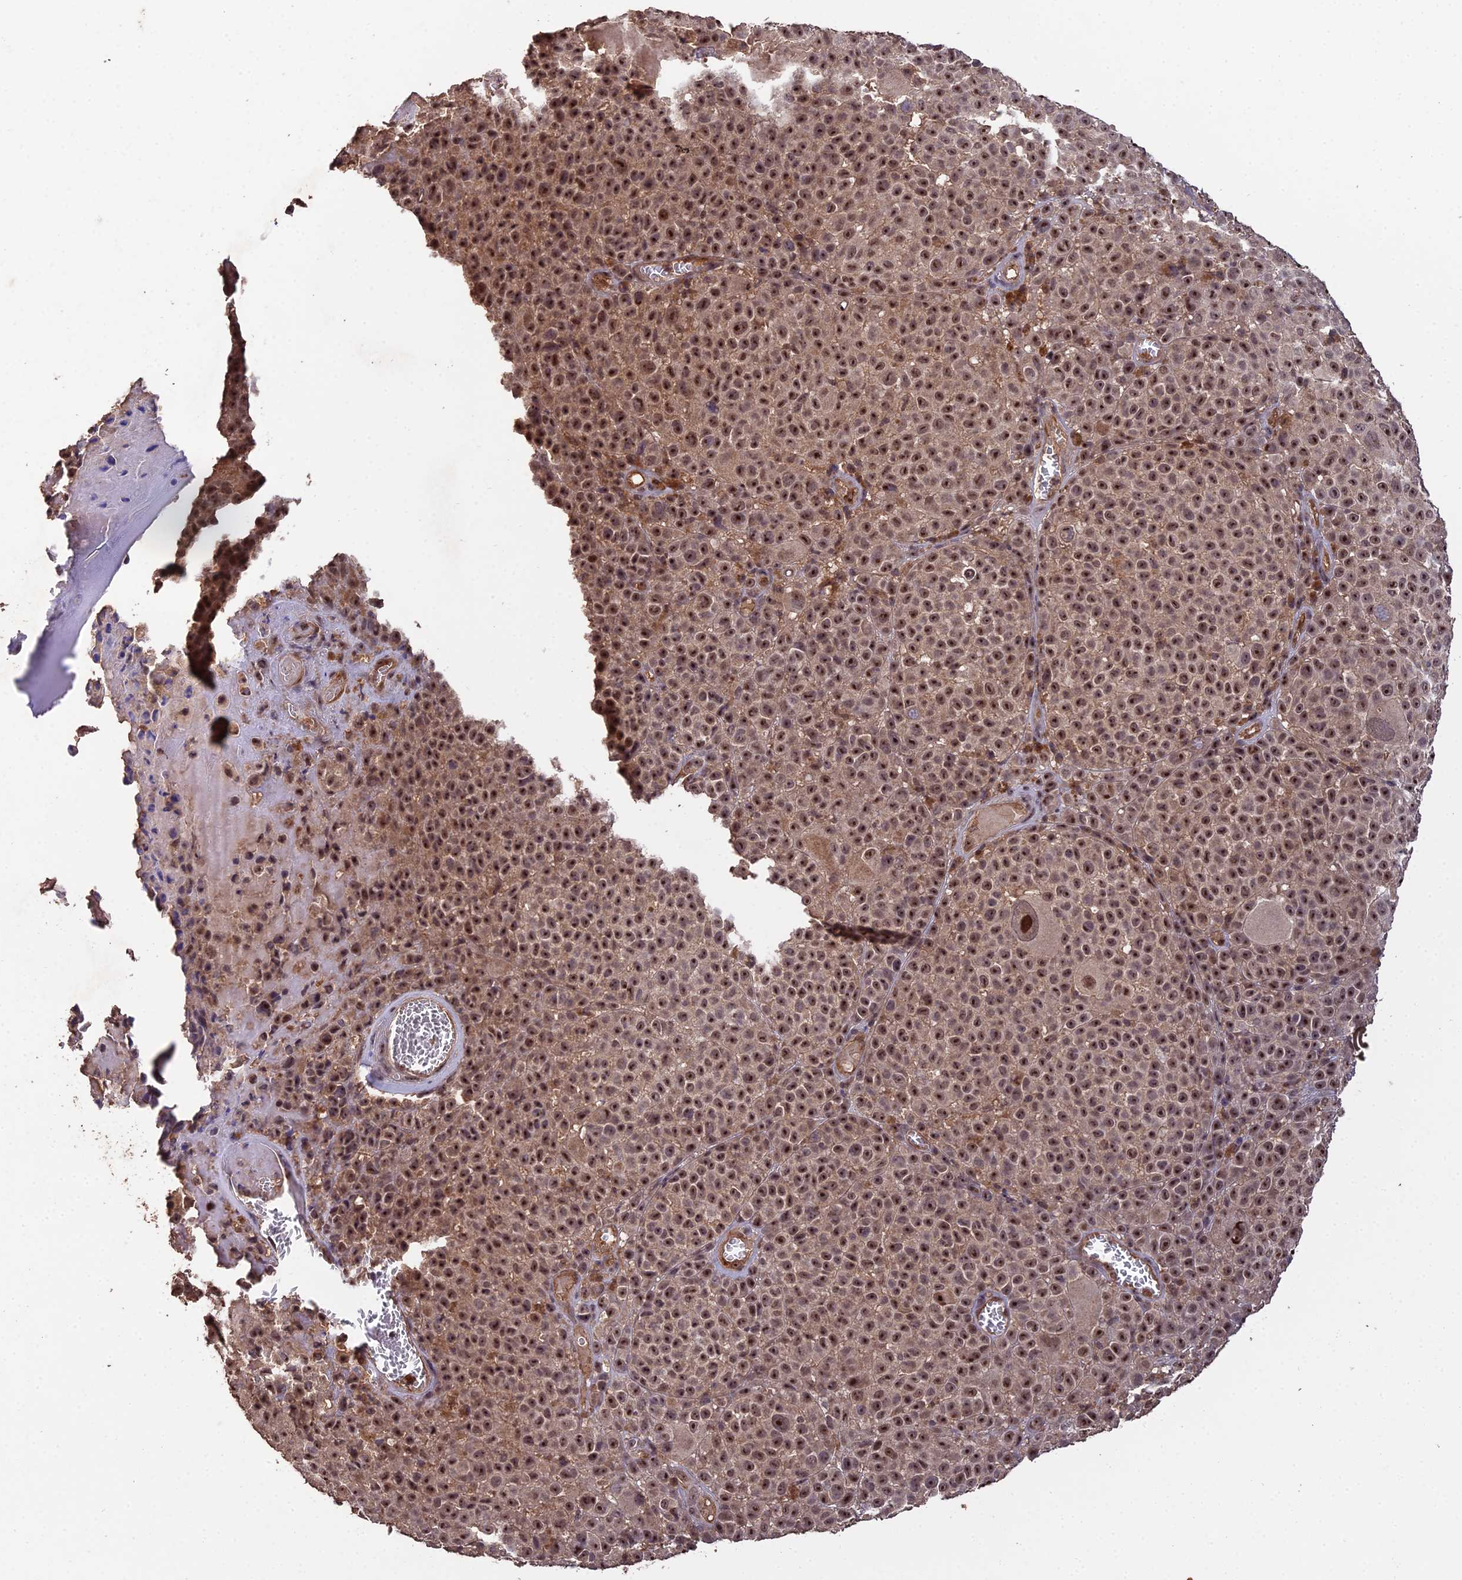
{"staining": {"intensity": "strong", "quantity": ">75%", "location": "cytoplasmic/membranous,nuclear"}, "tissue": "melanoma", "cell_type": "Tumor cells", "image_type": "cancer", "snomed": [{"axis": "morphology", "description": "Malignant melanoma, NOS"}, {"axis": "topography", "description": "Skin"}], "caption": "Approximately >75% of tumor cells in malignant melanoma show strong cytoplasmic/membranous and nuclear protein staining as visualized by brown immunohistochemical staining.", "gene": "RALGAPA2", "patient": {"sex": "female", "age": 94}}